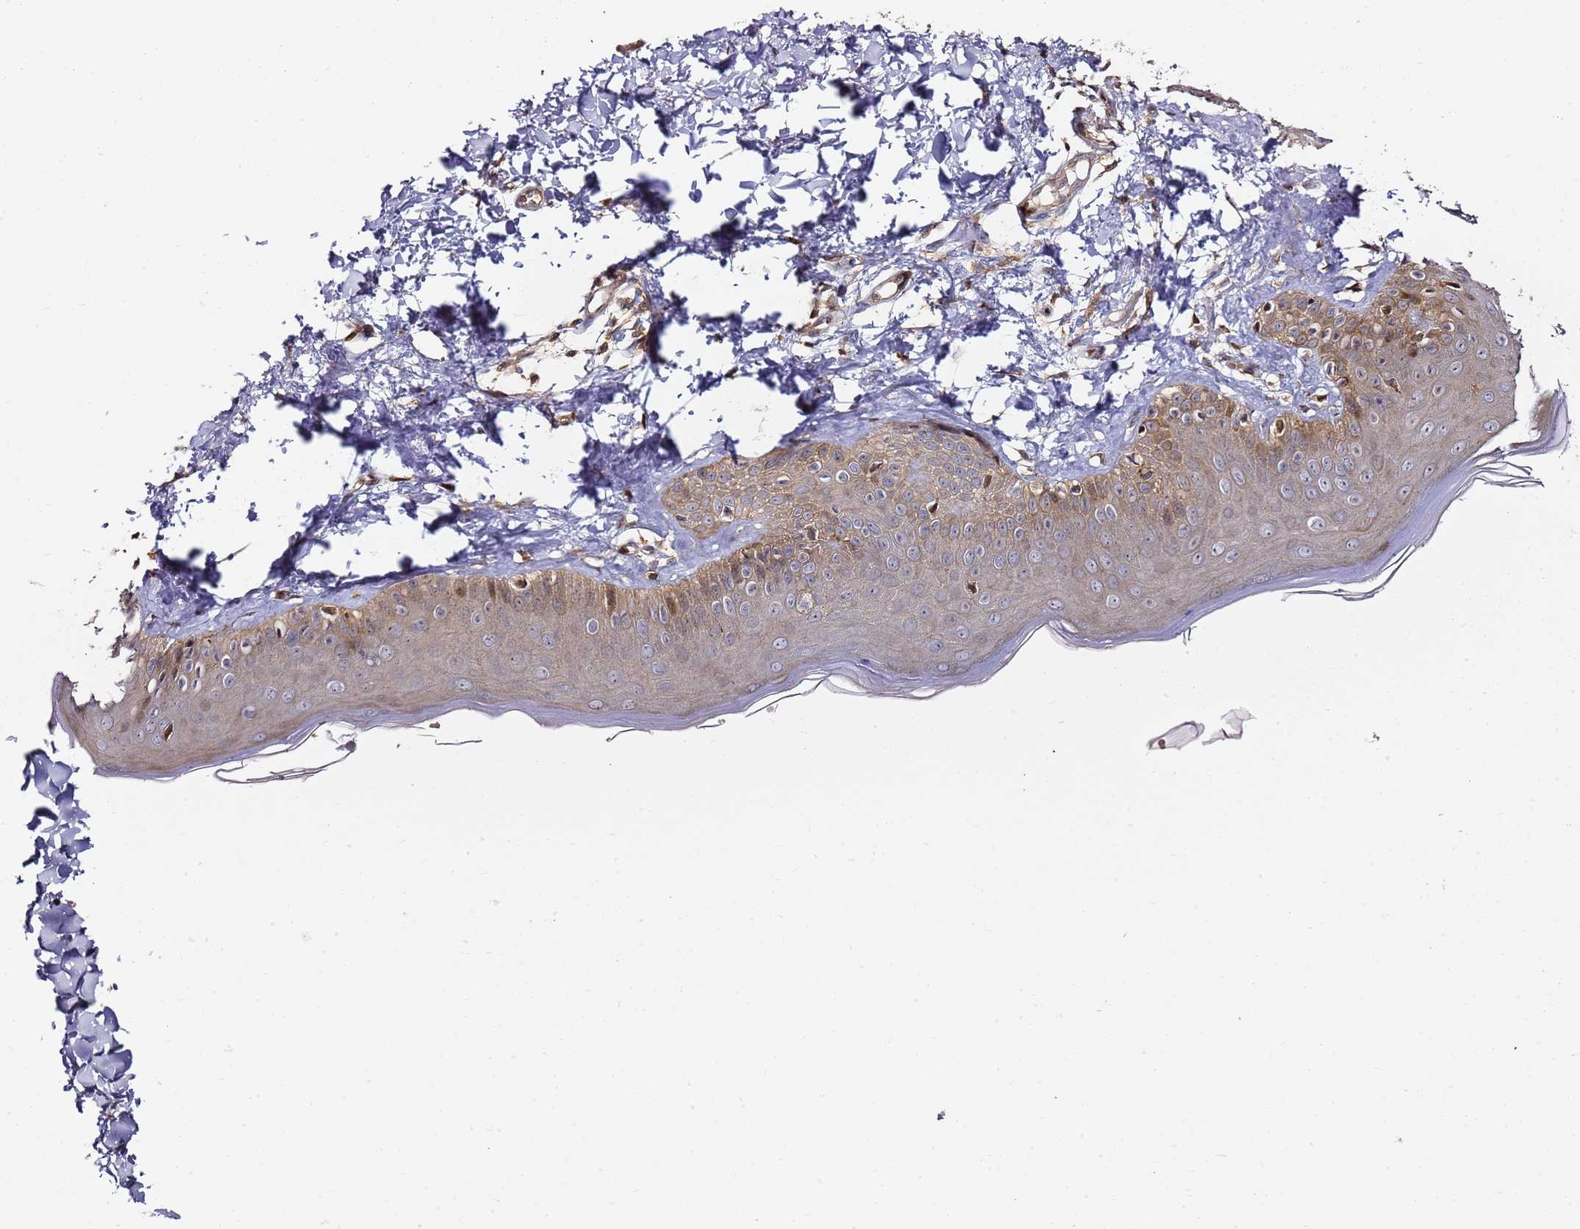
{"staining": {"intensity": "negative", "quantity": "none", "location": "none"}, "tissue": "skin", "cell_type": "Fibroblasts", "image_type": "normal", "snomed": [{"axis": "morphology", "description": "Normal tissue, NOS"}, {"axis": "topography", "description": "Skin"}], "caption": "Fibroblasts show no significant protein expression in benign skin. Nuclei are stained in blue.", "gene": "PRMT7", "patient": {"sex": "male", "age": 52}}